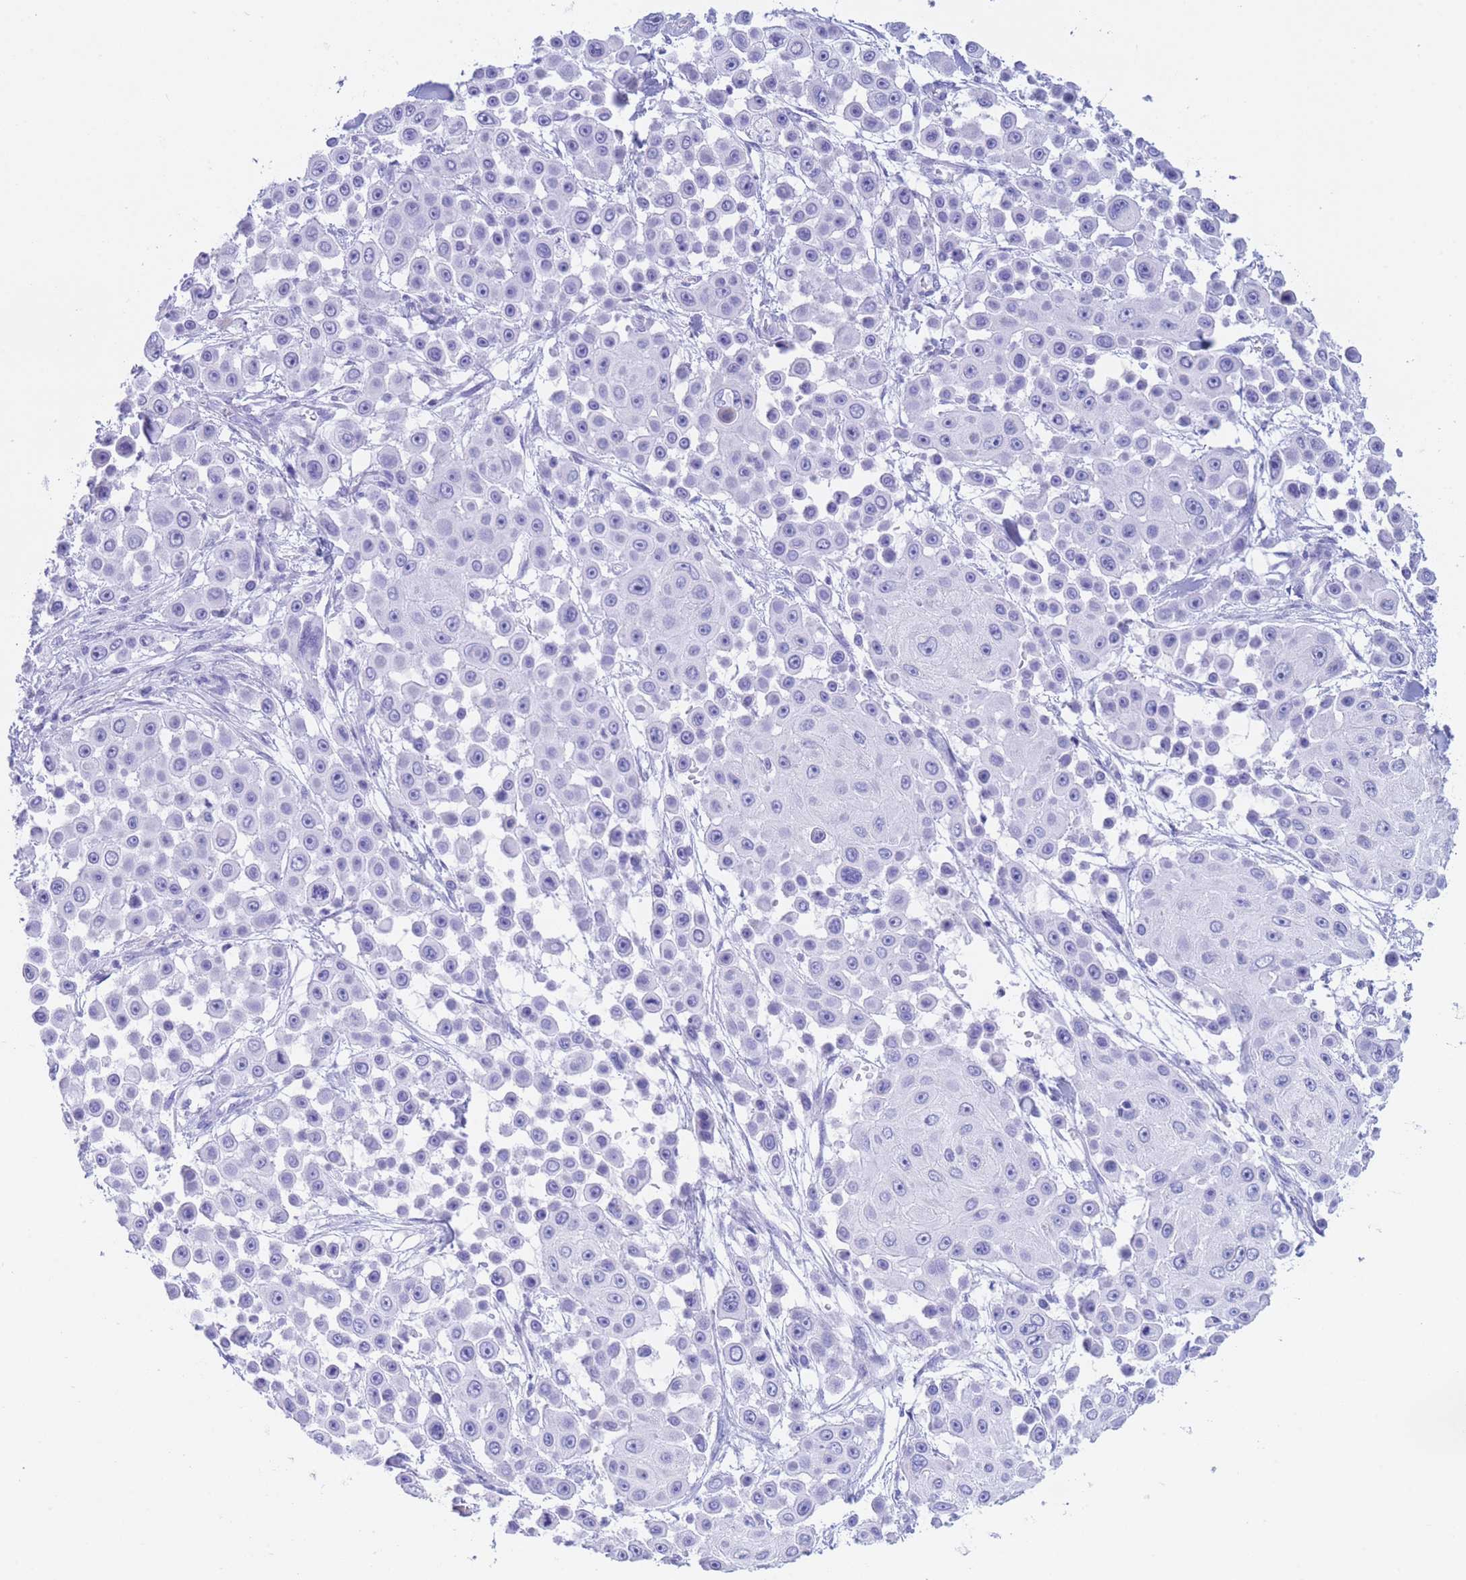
{"staining": {"intensity": "negative", "quantity": "none", "location": "none"}, "tissue": "skin cancer", "cell_type": "Tumor cells", "image_type": "cancer", "snomed": [{"axis": "morphology", "description": "Squamous cell carcinoma, NOS"}, {"axis": "topography", "description": "Skin"}], "caption": "Immunohistochemistry image of neoplastic tissue: skin cancer (squamous cell carcinoma) stained with DAB (3,3'-diaminobenzidine) demonstrates no significant protein positivity in tumor cells.", "gene": "SLCO1B3", "patient": {"sex": "male", "age": 67}}